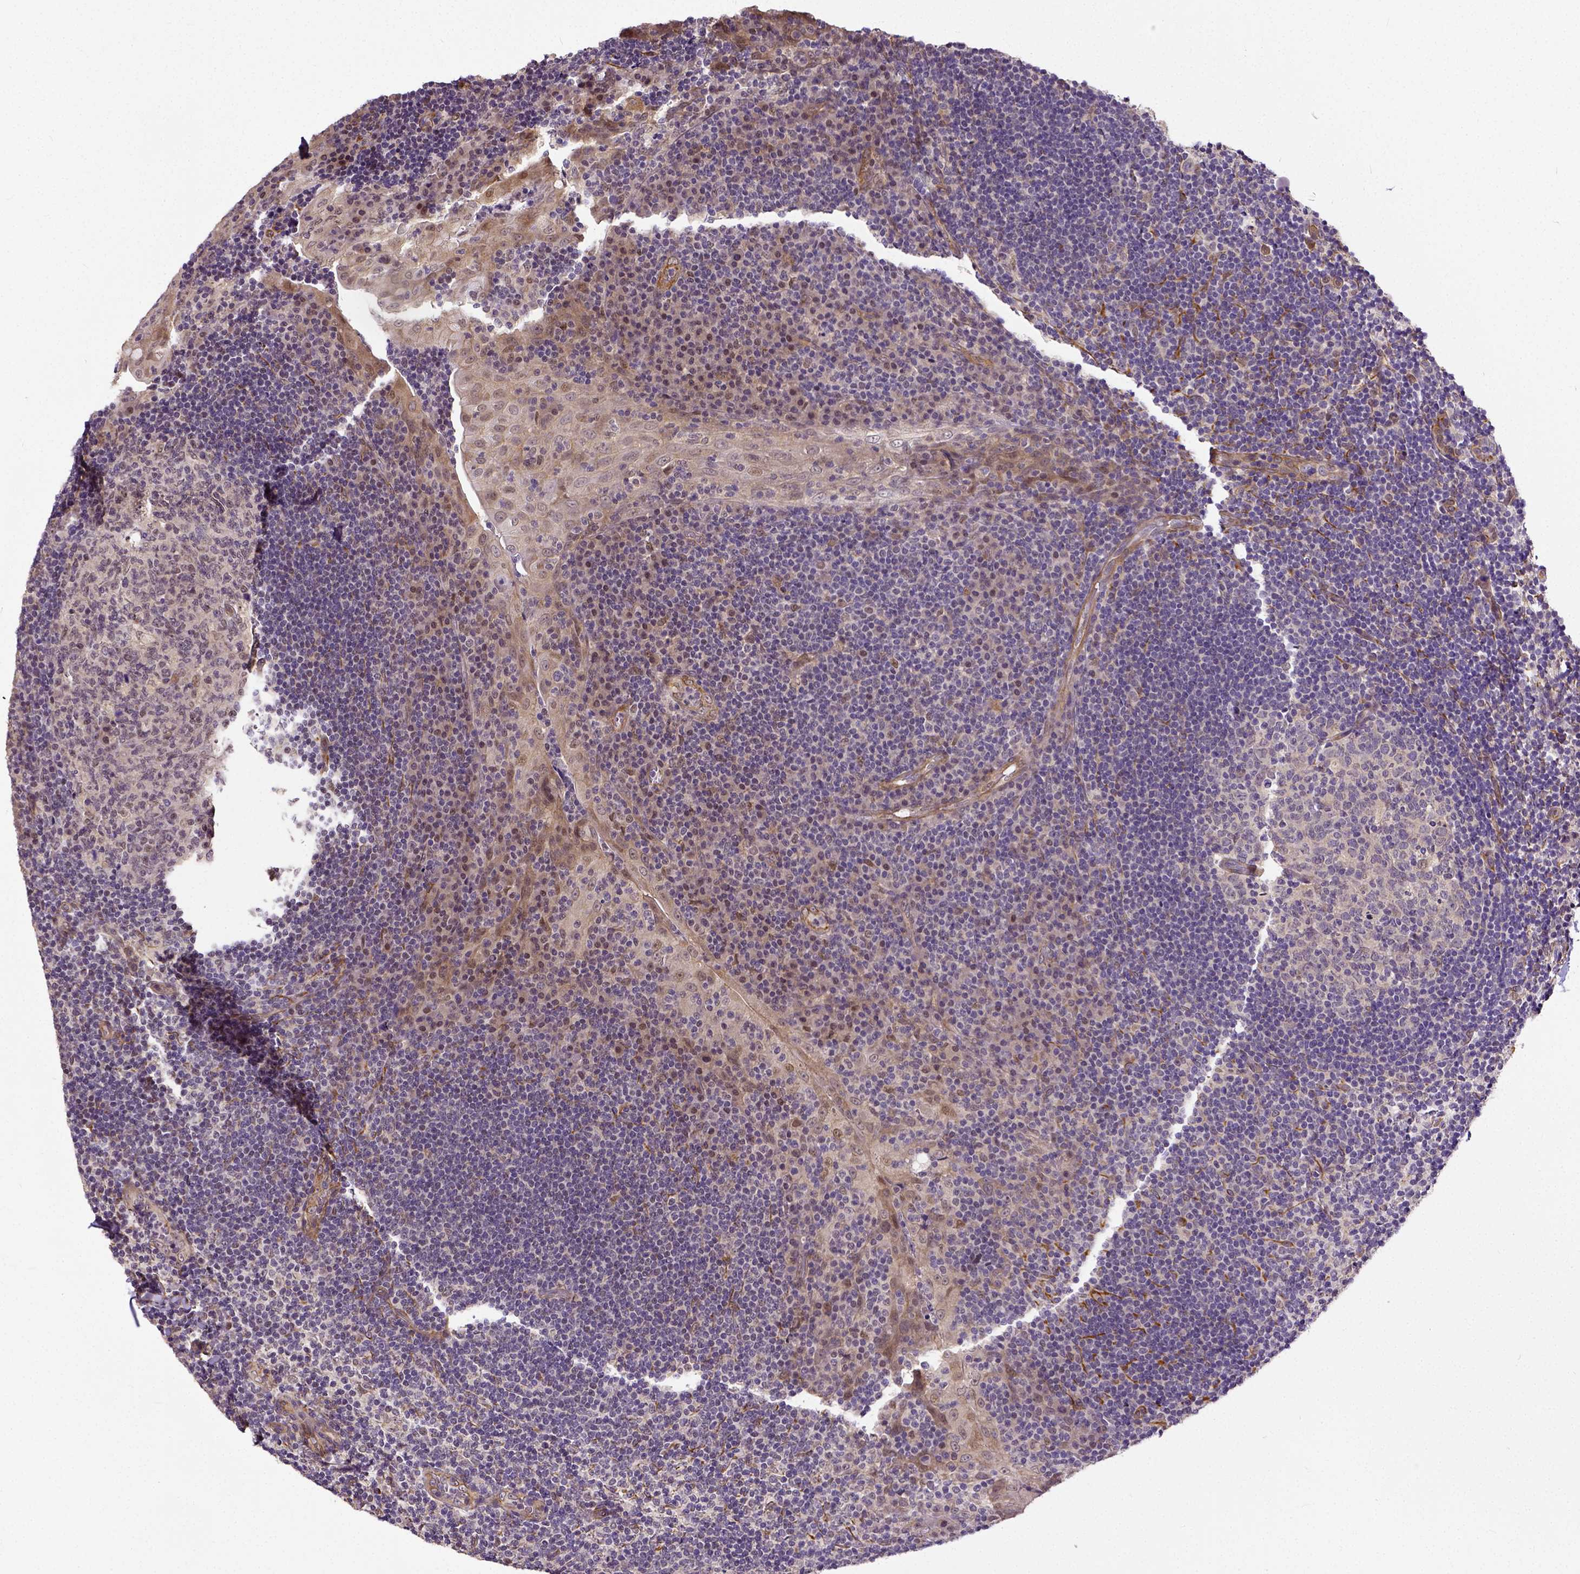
{"staining": {"intensity": "negative", "quantity": "none", "location": "none"}, "tissue": "tonsil", "cell_type": "Germinal center cells", "image_type": "normal", "snomed": [{"axis": "morphology", "description": "Normal tissue, NOS"}, {"axis": "topography", "description": "Tonsil"}], "caption": "Germinal center cells show no significant protein positivity in normal tonsil. (IHC, brightfield microscopy, high magnification).", "gene": "DICER1", "patient": {"sex": "male", "age": 17}}